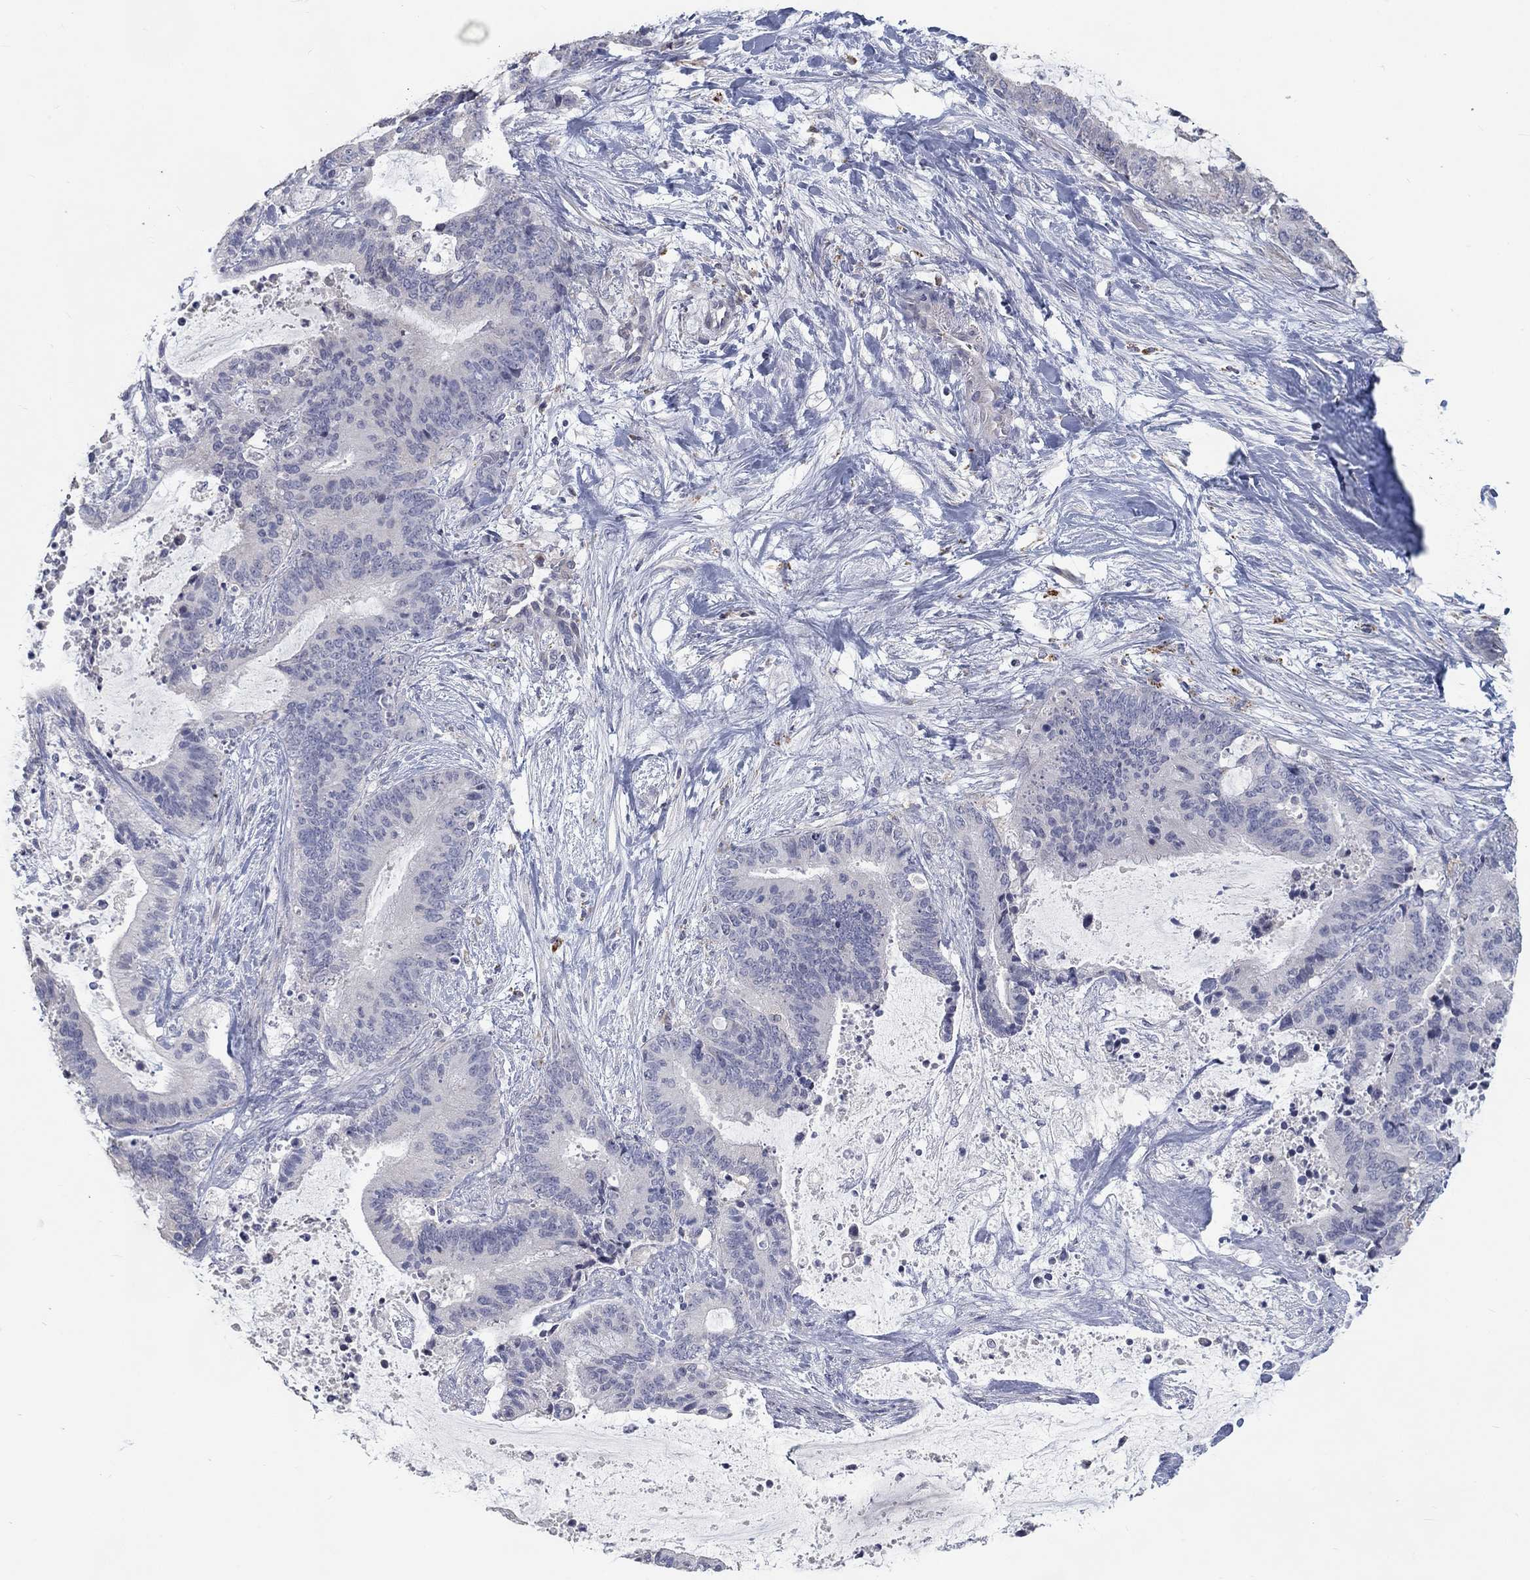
{"staining": {"intensity": "negative", "quantity": "none", "location": "none"}, "tissue": "liver cancer", "cell_type": "Tumor cells", "image_type": "cancer", "snomed": [{"axis": "morphology", "description": "Cholangiocarcinoma"}, {"axis": "topography", "description": "Liver"}], "caption": "Liver cancer (cholangiocarcinoma) was stained to show a protein in brown. There is no significant staining in tumor cells.", "gene": "MTSS2", "patient": {"sex": "female", "age": 73}}